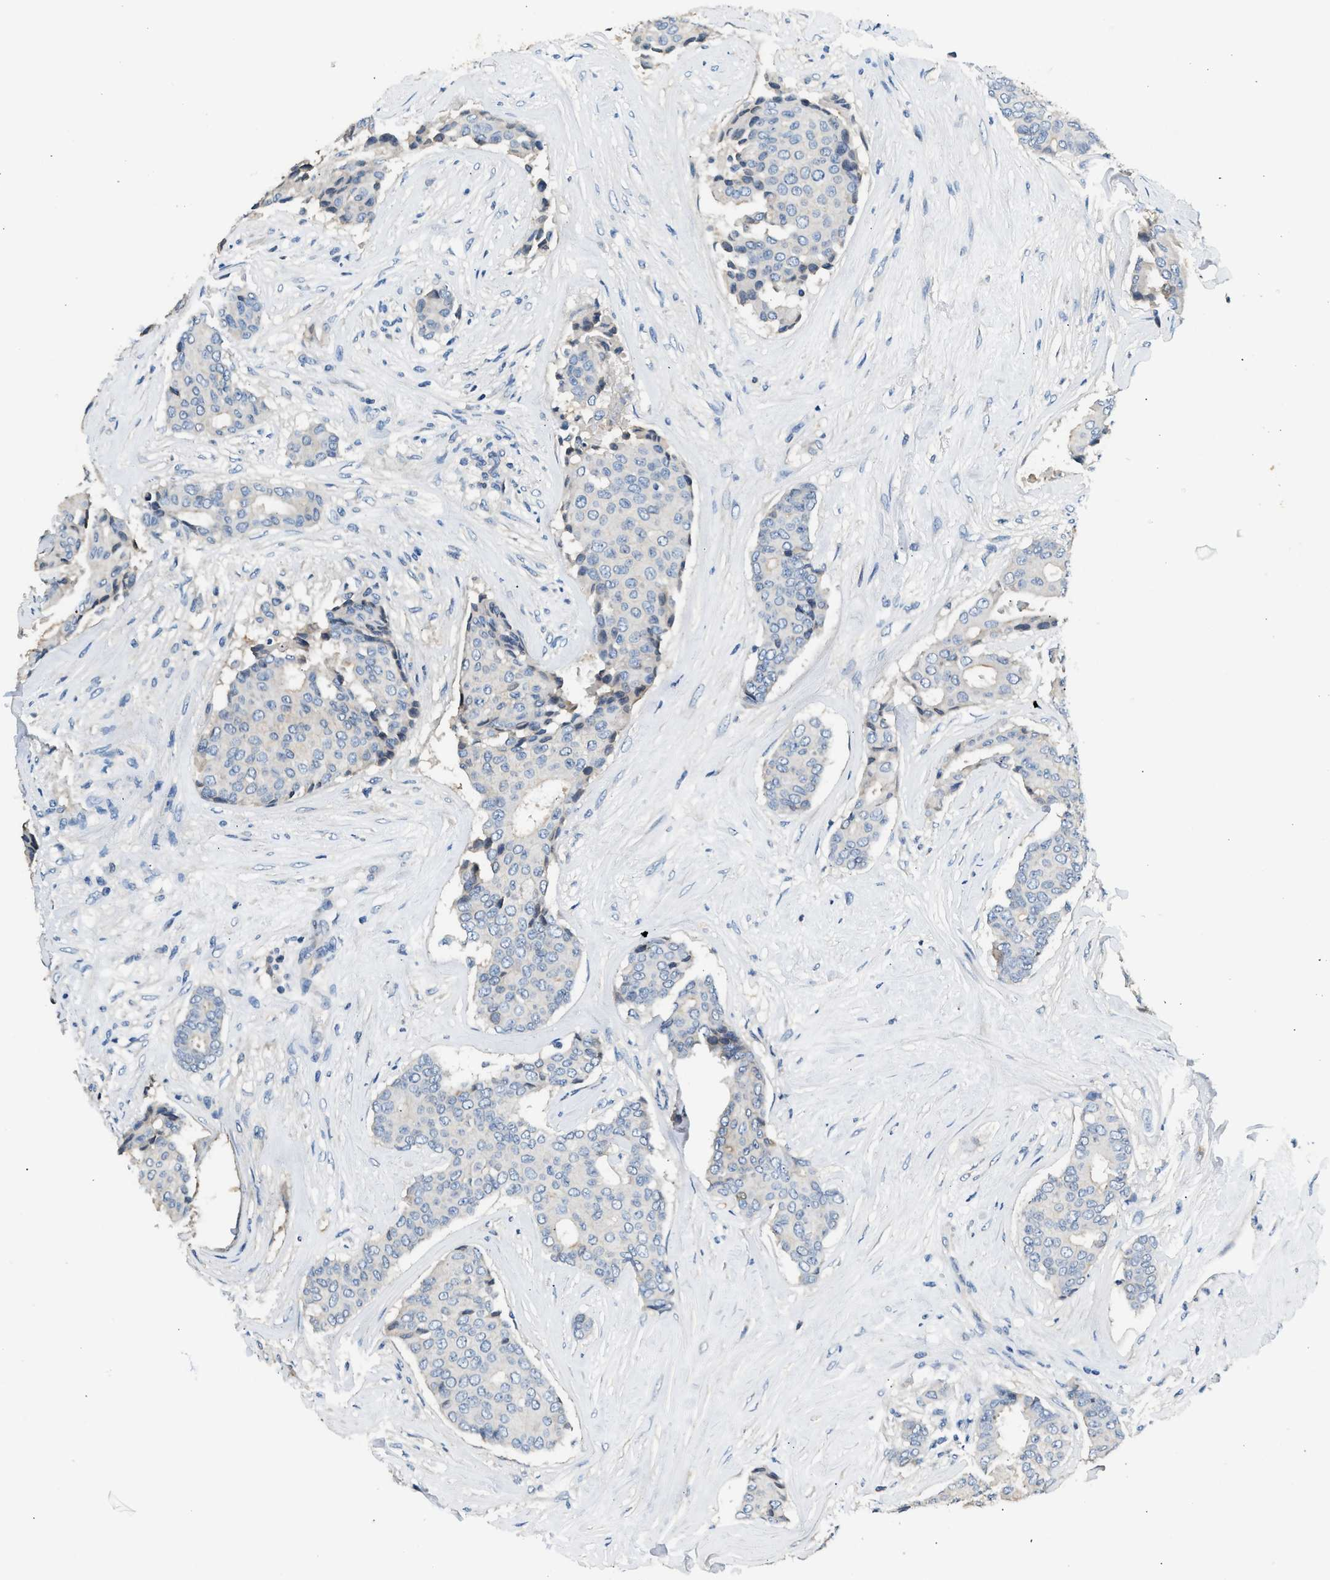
{"staining": {"intensity": "negative", "quantity": "none", "location": "none"}, "tissue": "breast cancer", "cell_type": "Tumor cells", "image_type": "cancer", "snomed": [{"axis": "morphology", "description": "Duct carcinoma"}, {"axis": "topography", "description": "Breast"}], "caption": "IHC photomicrograph of neoplastic tissue: infiltrating ductal carcinoma (breast) stained with DAB displays no significant protein positivity in tumor cells. The staining is performed using DAB (3,3'-diaminobenzidine) brown chromogen with nuclei counter-stained in using hematoxylin.", "gene": "ANXA3", "patient": {"sex": "female", "age": 75}}